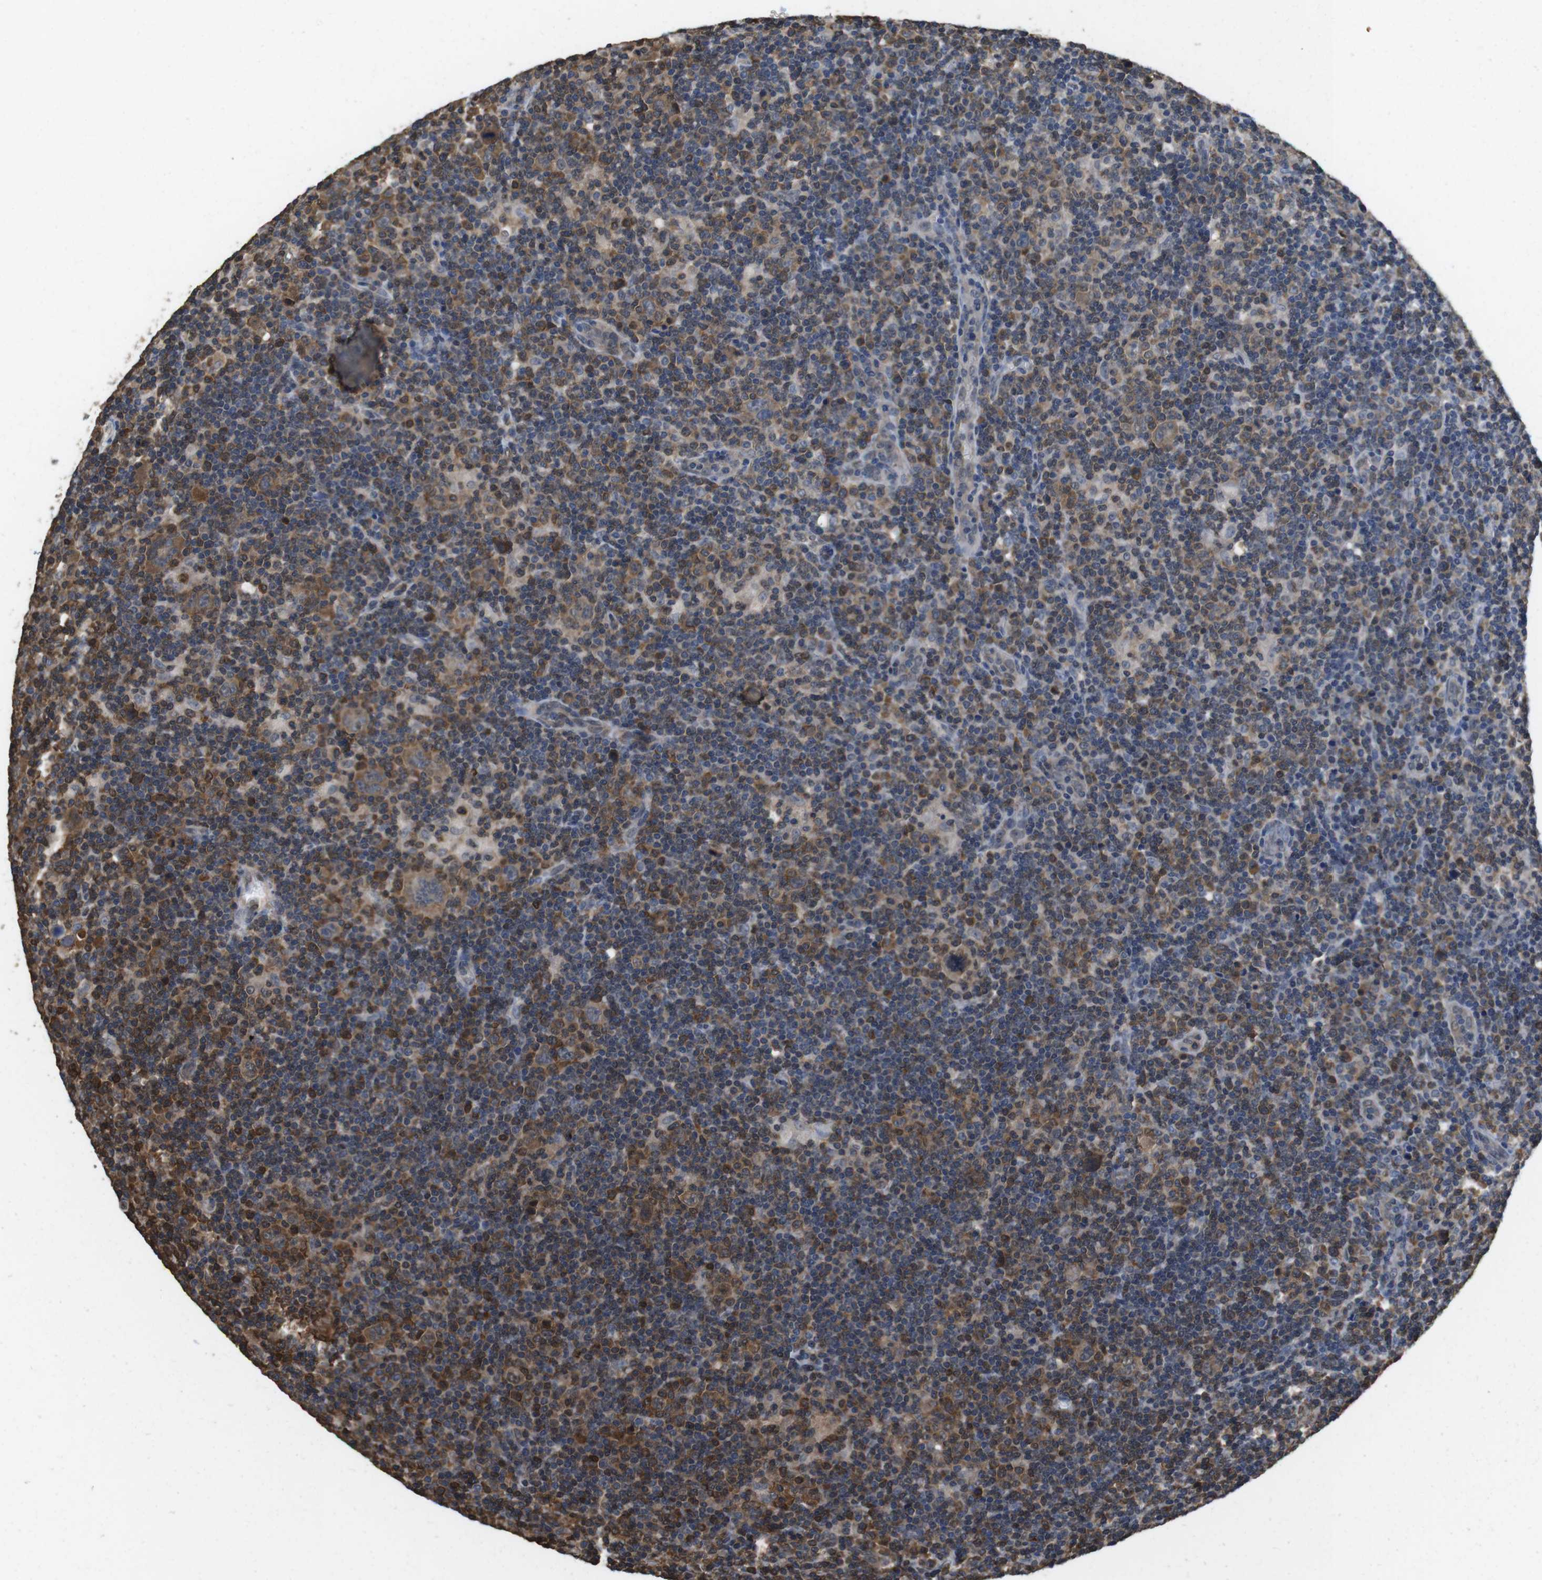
{"staining": {"intensity": "moderate", "quantity": ">75%", "location": "cytoplasmic/membranous"}, "tissue": "lymphoma", "cell_type": "Tumor cells", "image_type": "cancer", "snomed": [{"axis": "morphology", "description": "Hodgkin's disease, NOS"}, {"axis": "topography", "description": "Lymph node"}], "caption": "Human lymphoma stained with a brown dye exhibits moderate cytoplasmic/membranous positive expression in approximately >75% of tumor cells.", "gene": "LDHA", "patient": {"sex": "female", "age": 57}}